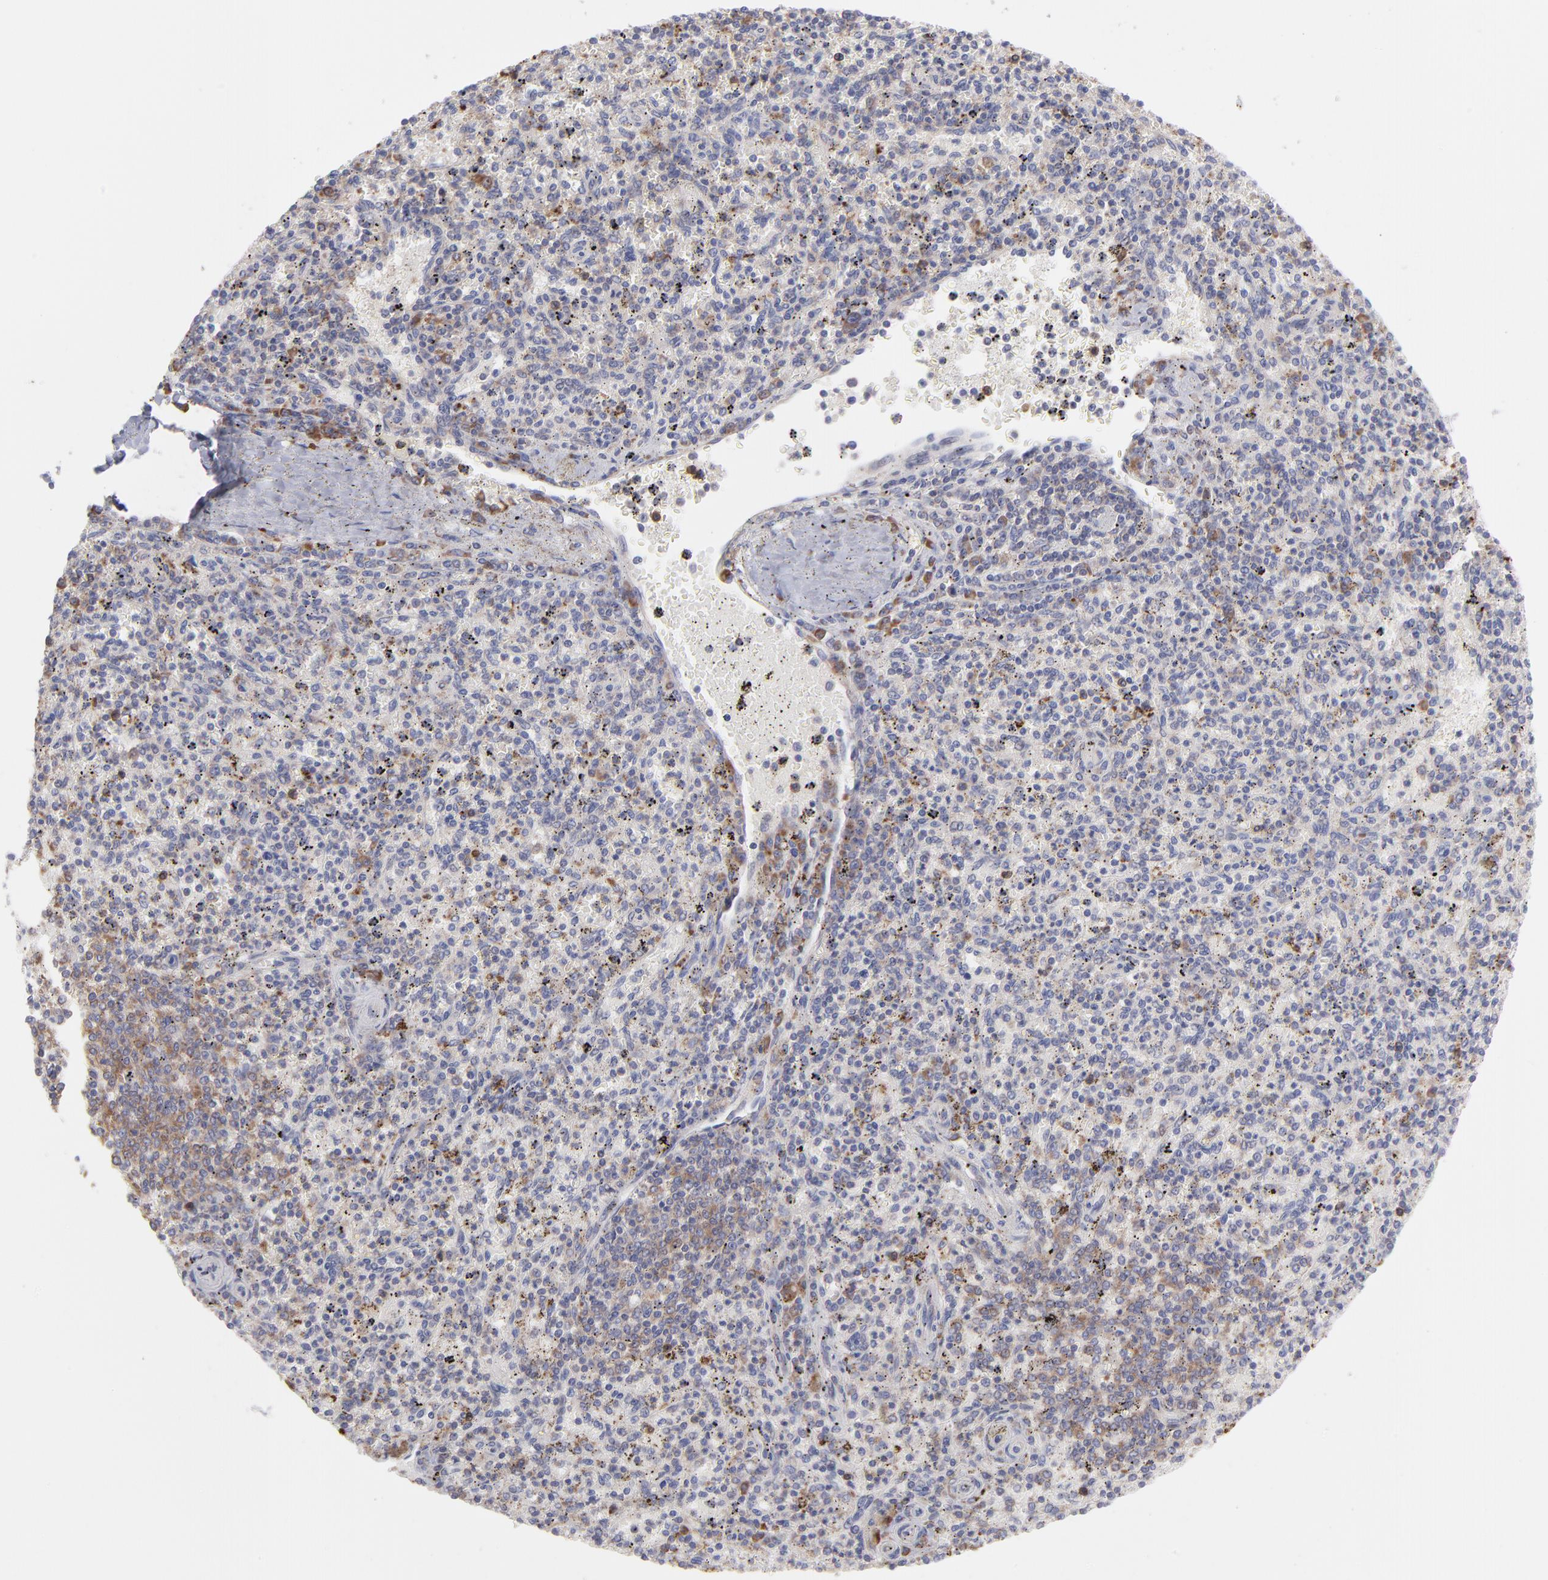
{"staining": {"intensity": "negative", "quantity": "none", "location": "none"}, "tissue": "spleen", "cell_type": "Cells in red pulp", "image_type": "normal", "snomed": [{"axis": "morphology", "description": "Normal tissue, NOS"}, {"axis": "topography", "description": "Spleen"}], "caption": "Immunohistochemistry (IHC) of unremarkable human spleen exhibits no expression in cells in red pulp. (Stains: DAB immunohistochemistry with hematoxylin counter stain, Microscopy: brightfield microscopy at high magnification).", "gene": "RPLP0", "patient": {"sex": "male", "age": 72}}